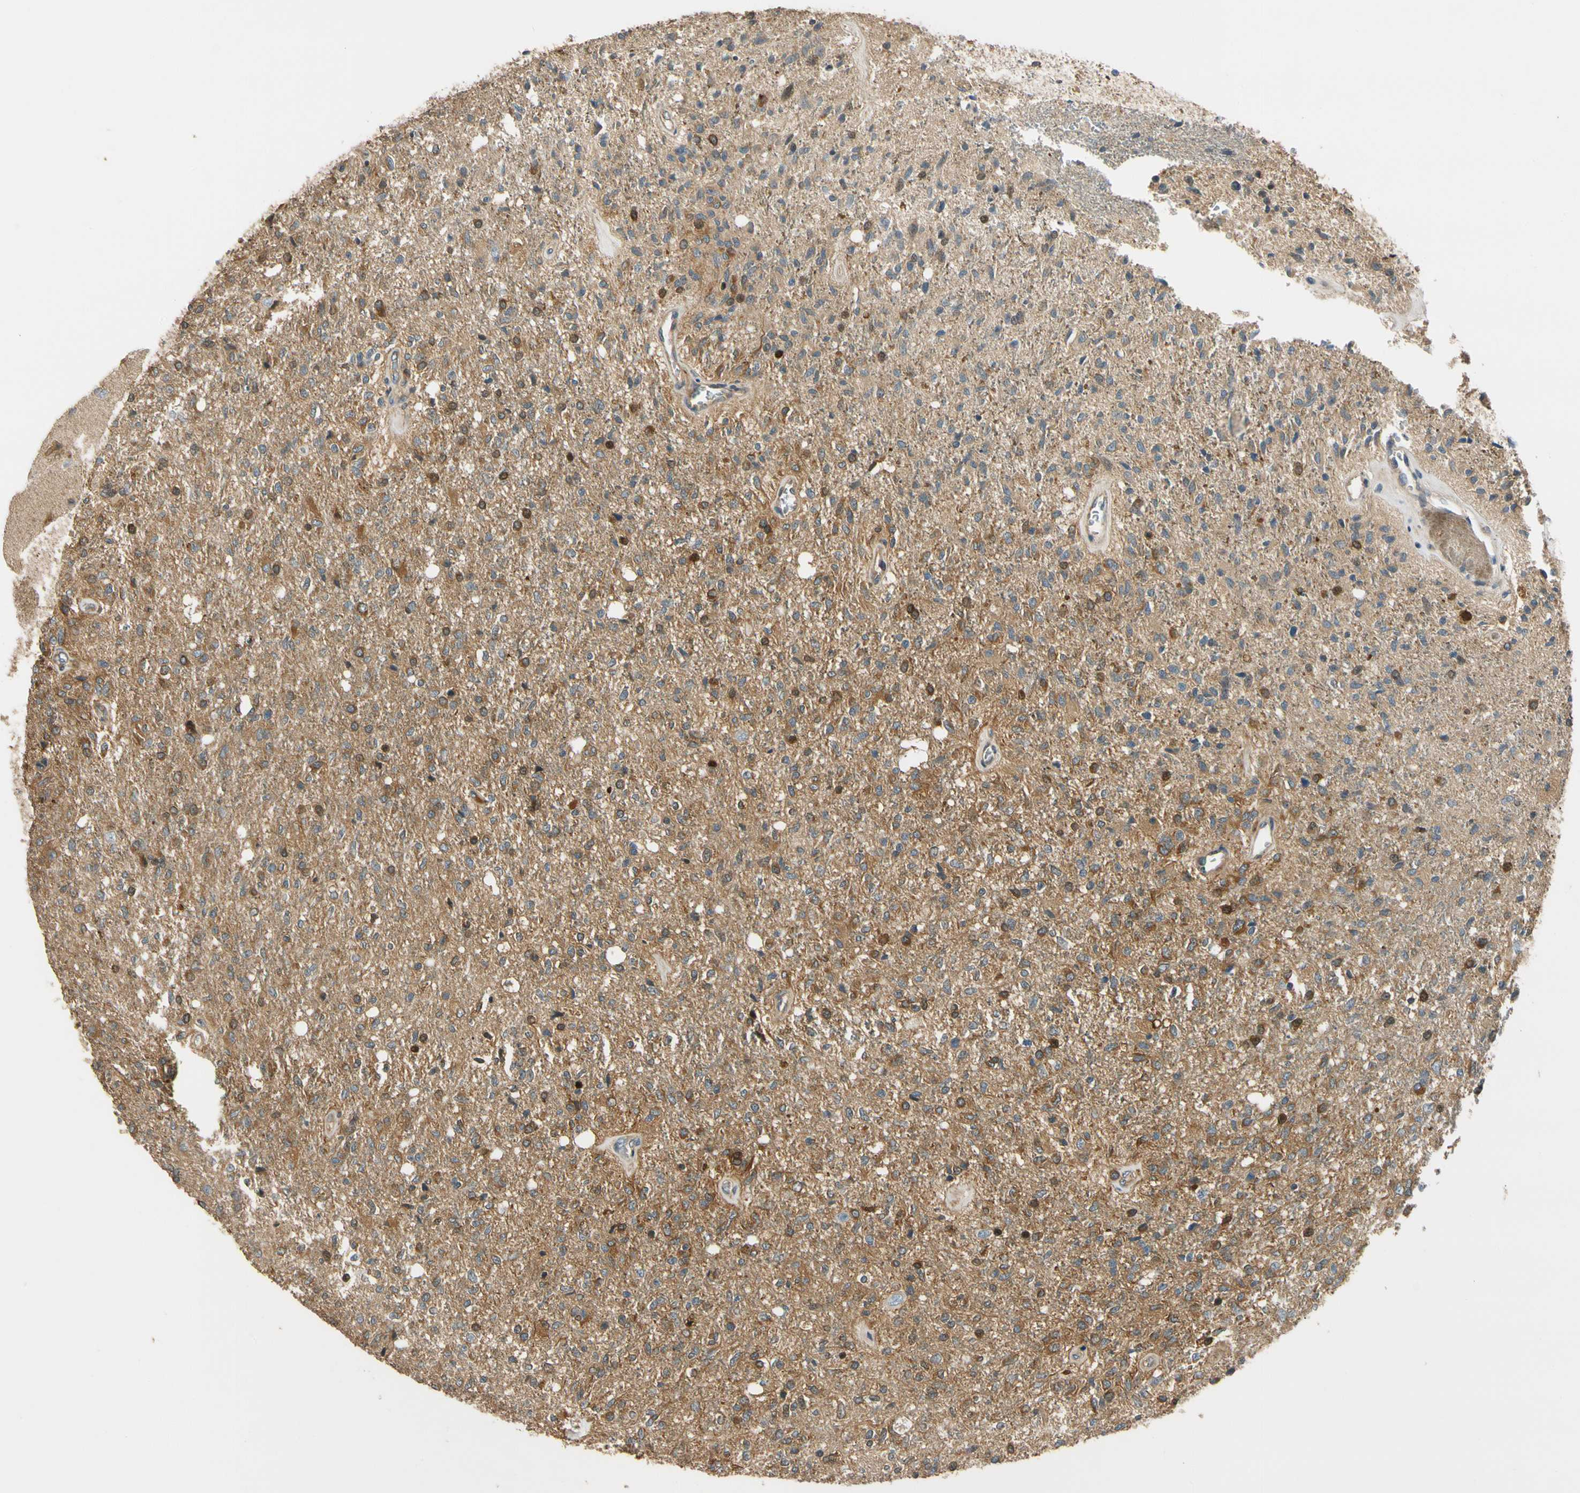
{"staining": {"intensity": "moderate", "quantity": ">75%", "location": "cytoplasmic/membranous"}, "tissue": "glioma", "cell_type": "Tumor cells", "image_type": "cancer", "snomed": [{"axis": "morphology", "description": "Normal tissue, NOS"}, {"axis": "morphology", "description": "Glioma, malignant, High grade"}, {"axis": "topography", "description": "Cerebral cortex"}], "caption": "This micrograph exhibits IHC staining of glioma, with medium moderate cytoplasmic/membranous expression in about >75% of tumor cells.", "gene": "PARP14", "patient": {"sex": "male", "age": 77}}